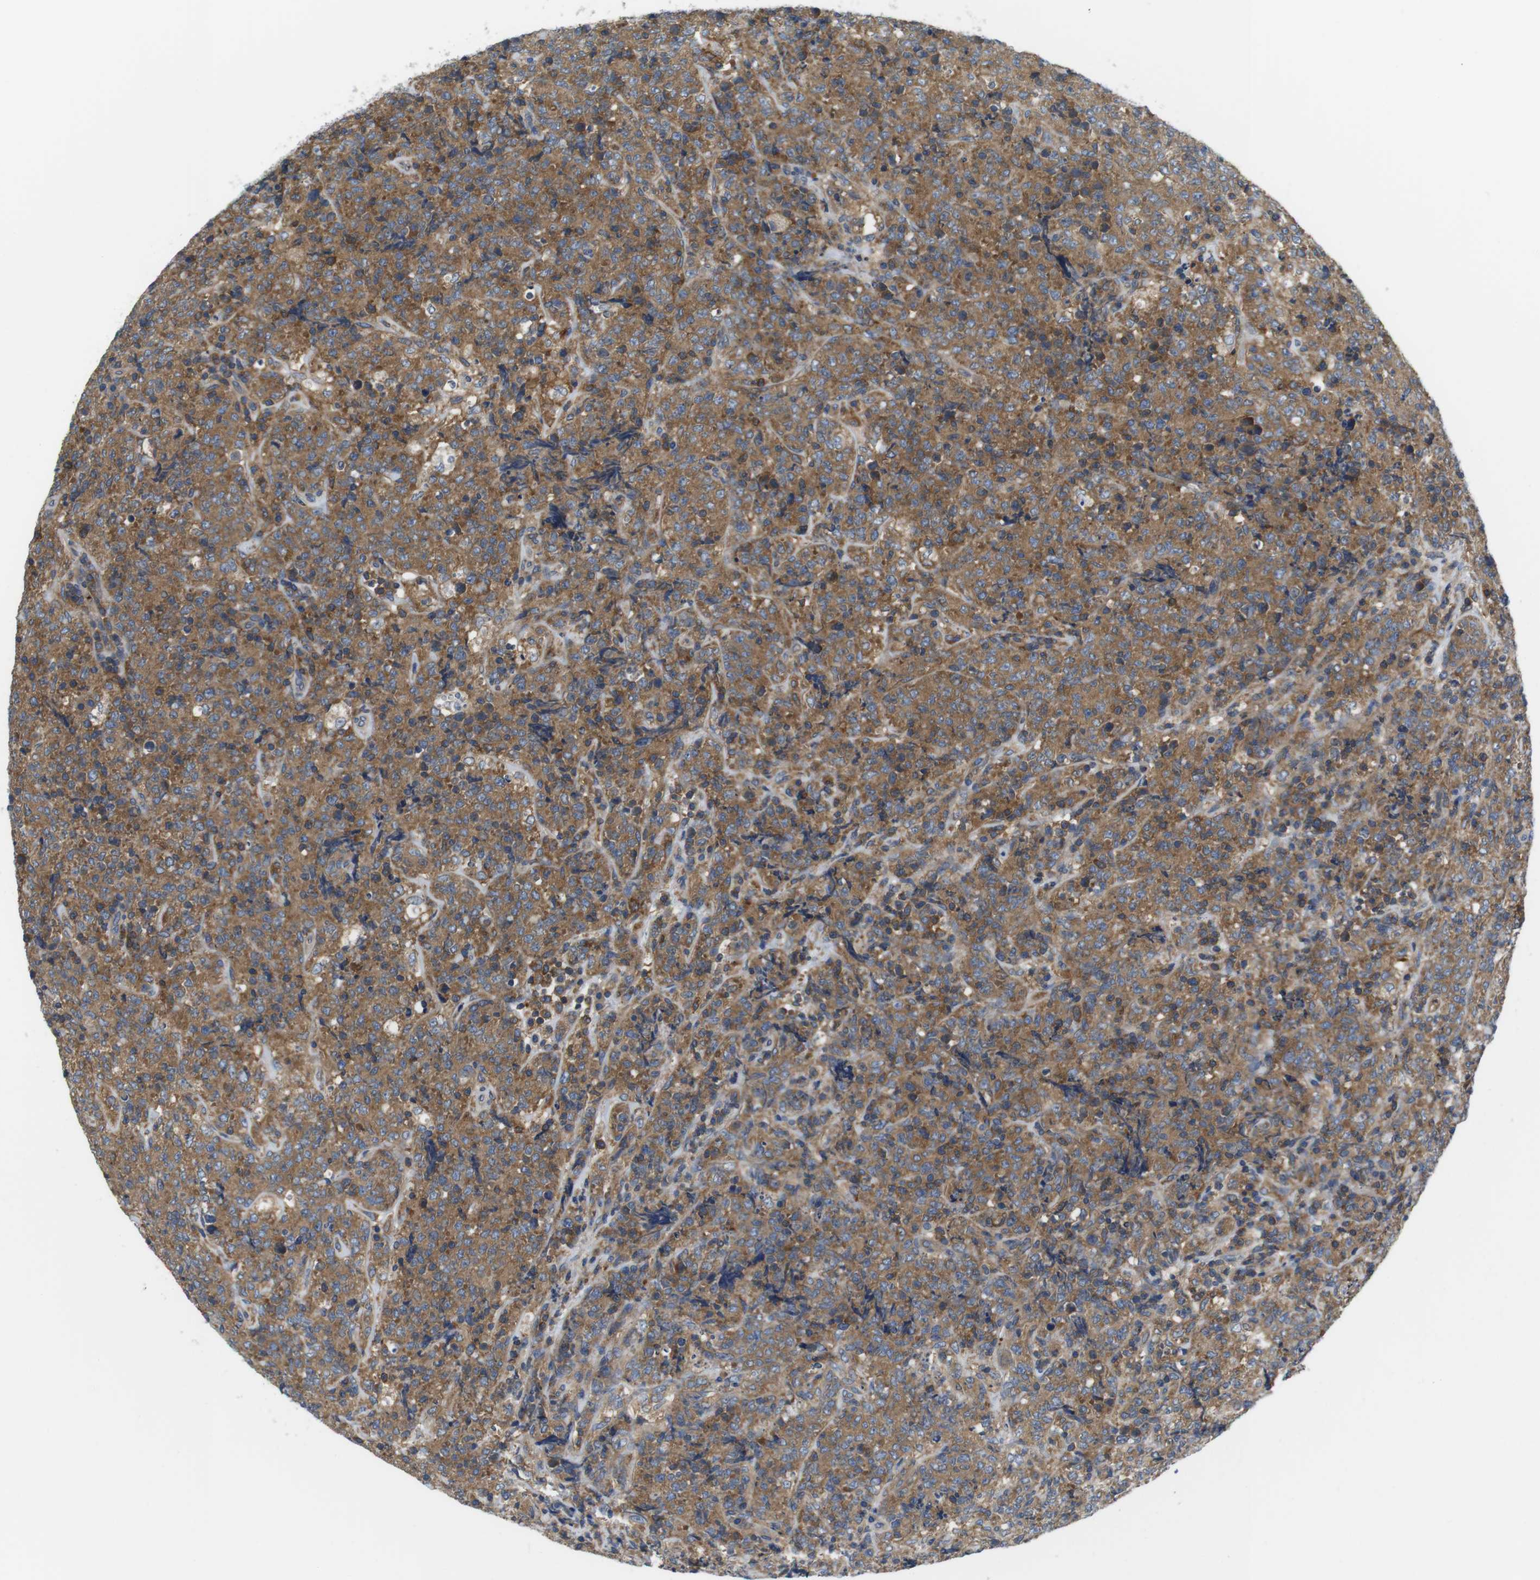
{"staining": {"intensity": "moderate", "quantity": ">75%", "location": "cytoplasmic/membranous"}, "tissue": "lymphoma", "cell_type": "Tumor cells", "image_type": "cancer", "snomed": [{"axis": "morphology", "description": "Malignant lymphoma, non-Hodgkin's type, High grade"}, {"axis": "topography", "description": "Tonsil"}], "caption": "Lymphoma was stained to show a protein in brown. There is medium levels of moderate cytoplasmic/membranous staining in about >75% of tumor cells. (IHC, brightfield microscopy, high magnification).", "gene": "HERPUD2", "patient": {"sex": "female", "age": 36}}